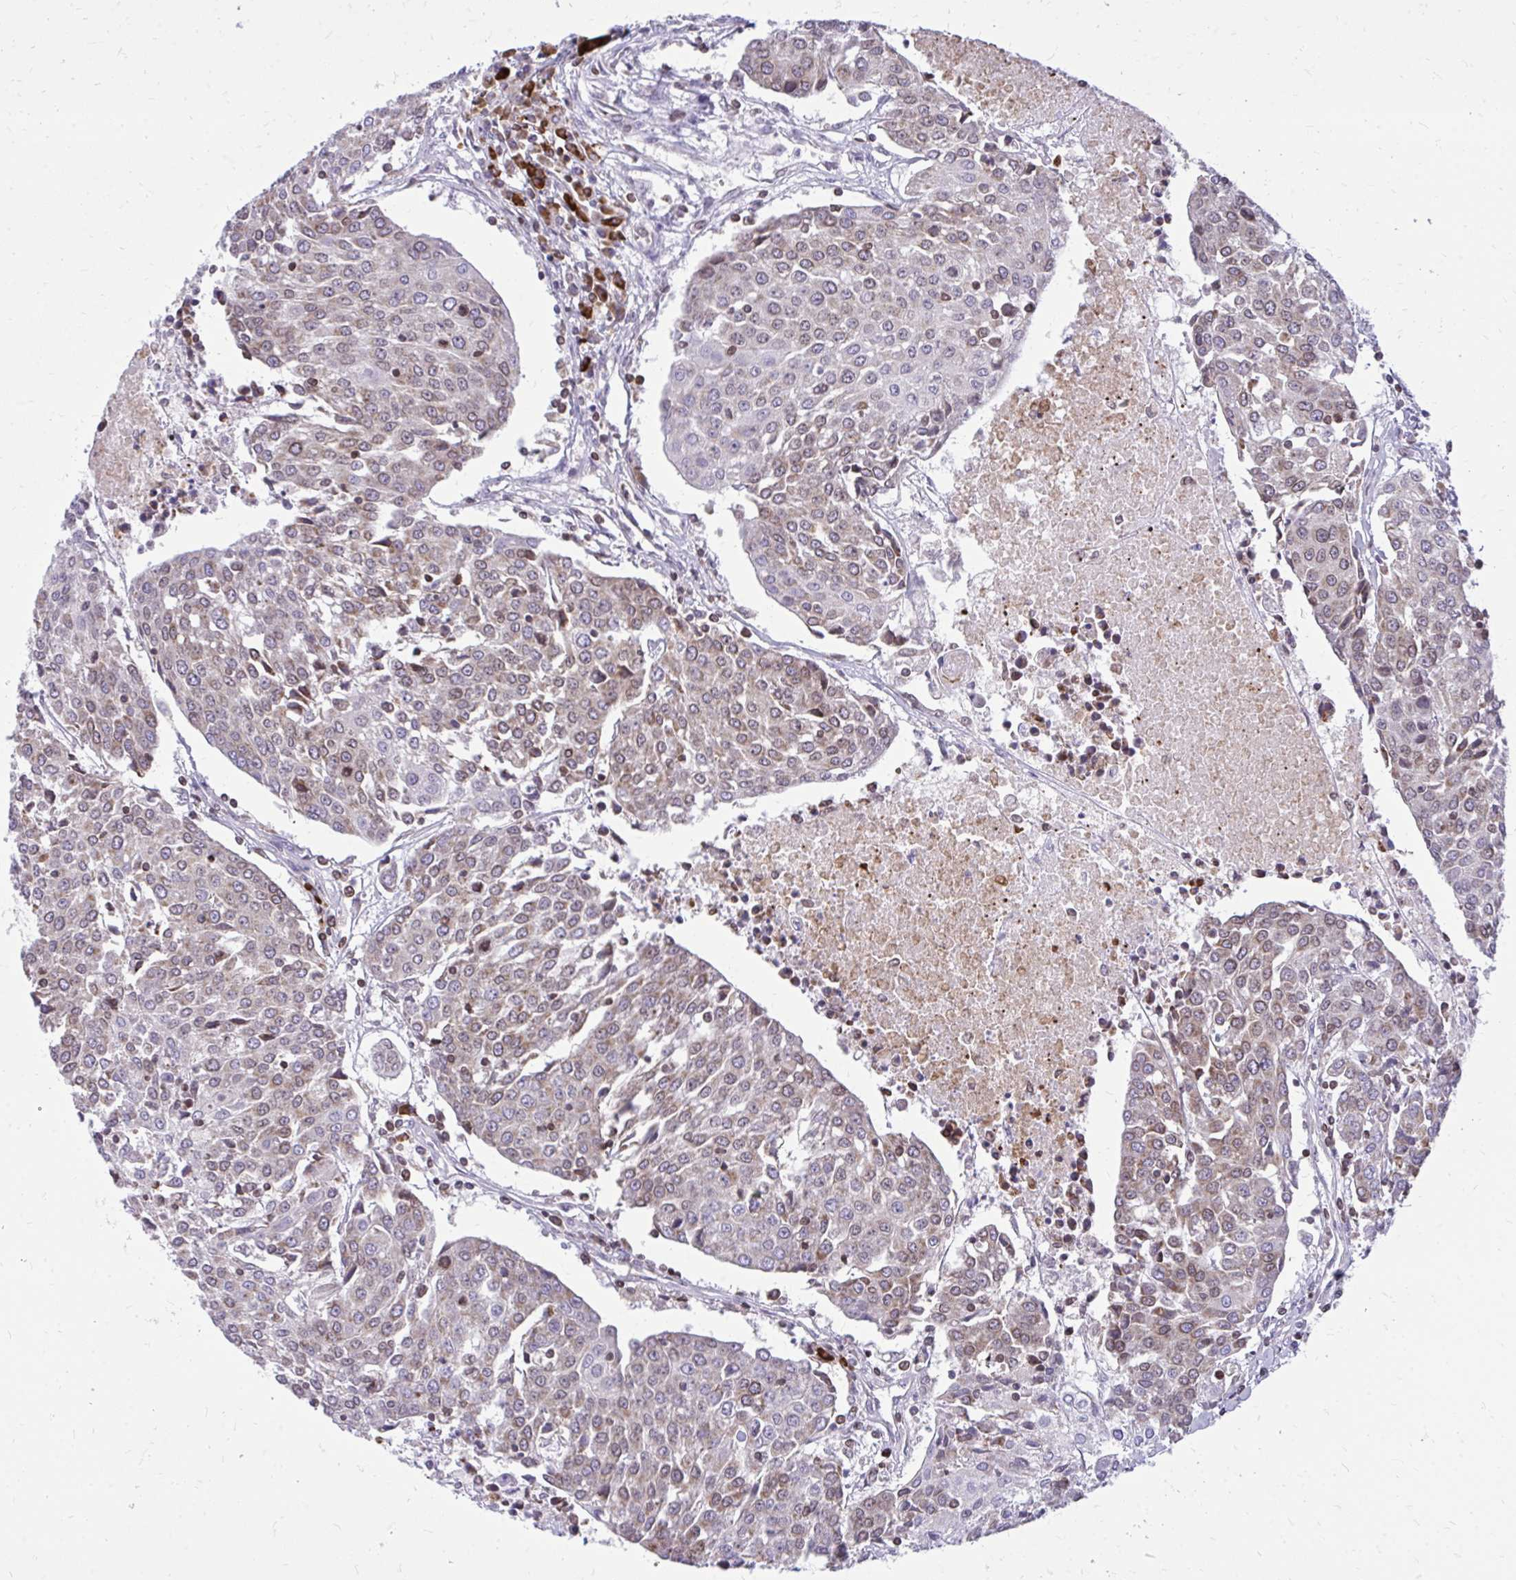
{"staining": {"intensity": "weak", "quantity": "<25%", "location": "cytoplasmic/membranous"}, "tissue": "urothelial cancer", "cell_type": "Tumor cells", "image_type": "cancer", "snomed": [{"axis": "morphology", "description": "Urothelial carcinoma, High grade"}, {"axis": "topography", "description": "Urinary bladder"}], "caption": "The immunohistochemistry histopathology image has no significant positivity in tumor cells of urothelial cancer tissue.", "gene": "RPS6KA2", "patient": {"sex": "female", "age": 85}}